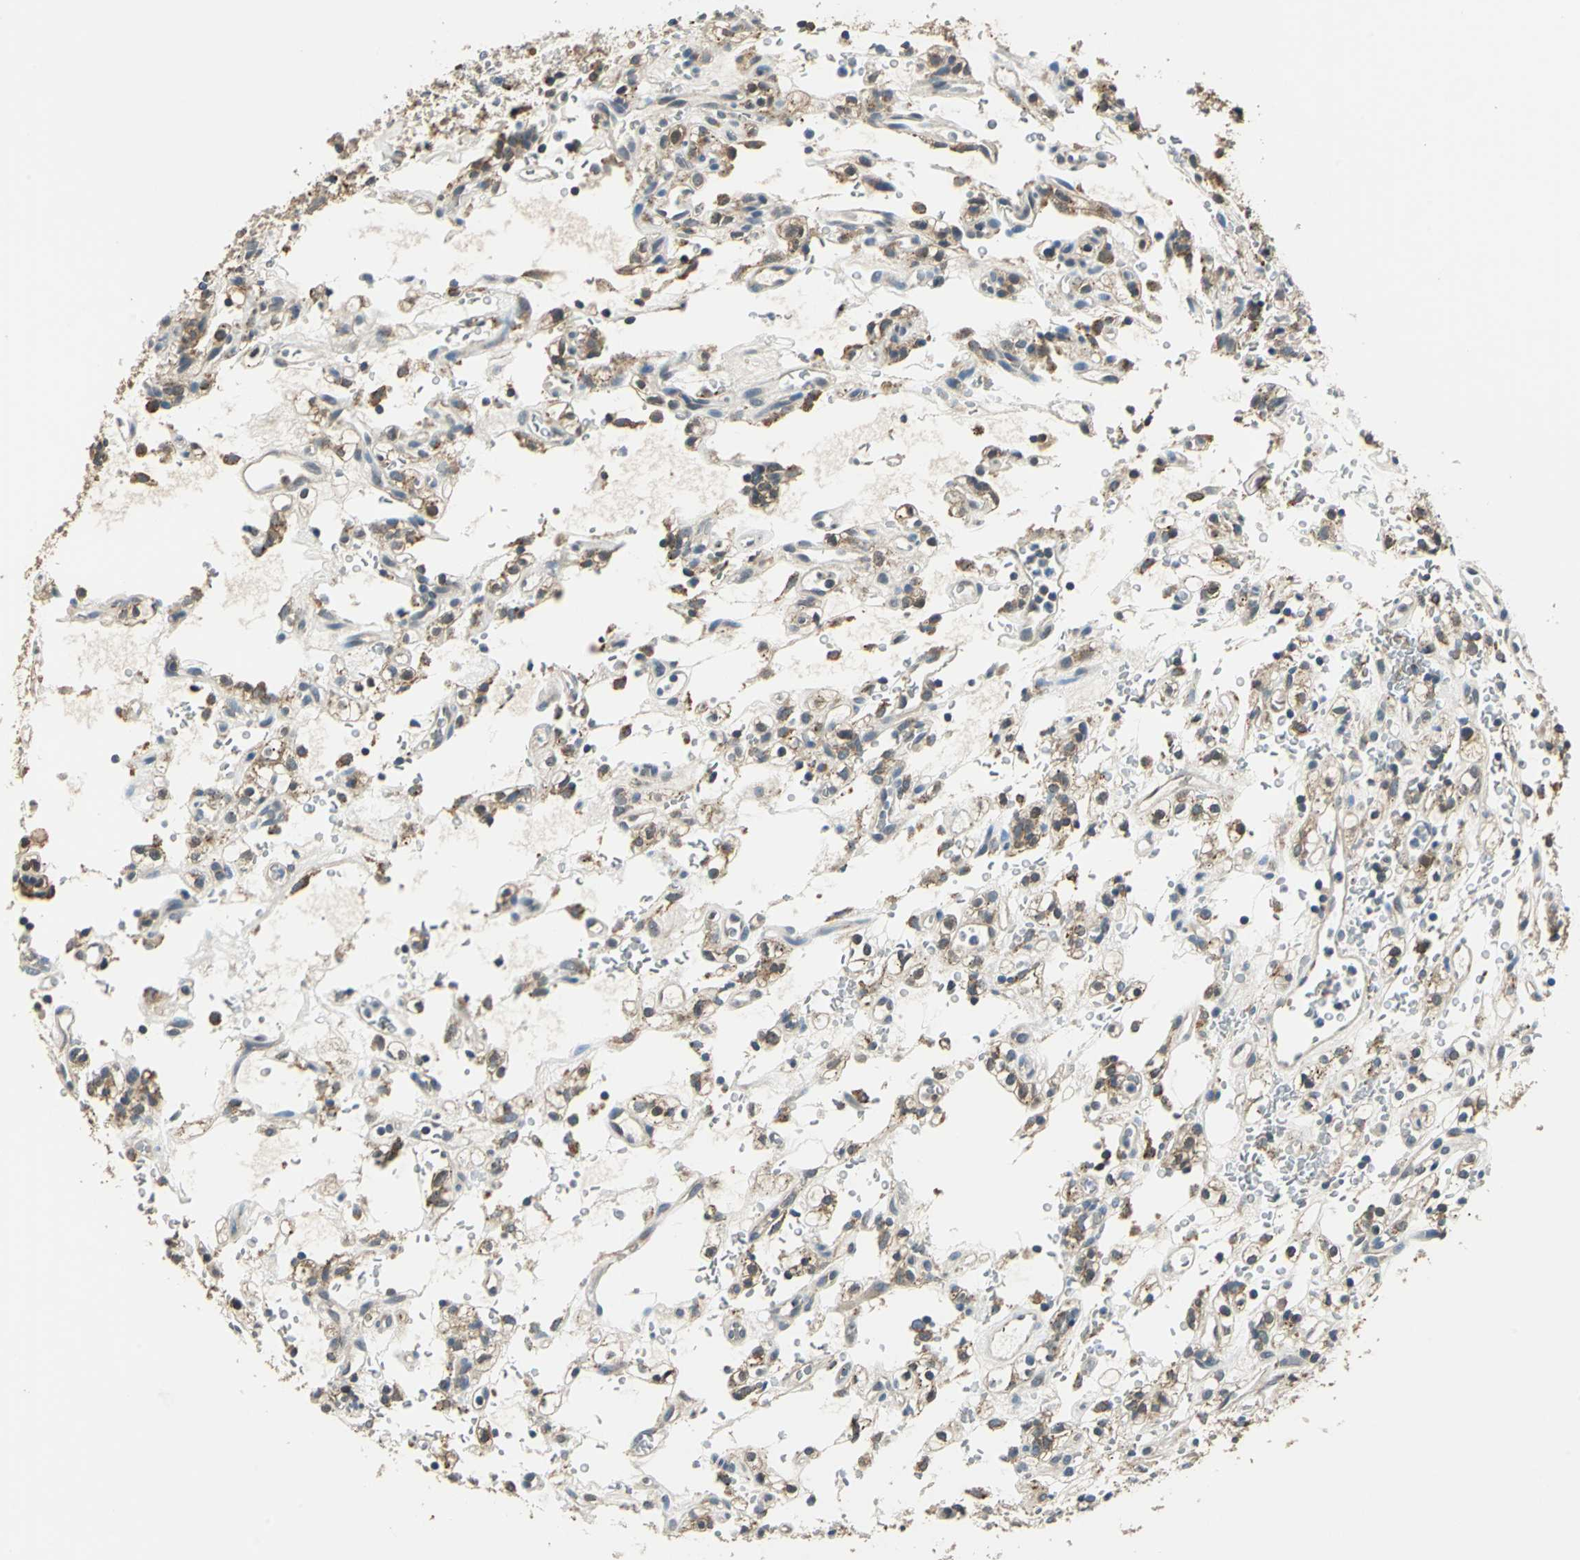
{"staining": {"intensity": "moderate", "quantity": "25%-75%", "location": "cytoplasmic/membranous"}, "tissue": "renal cancer", "cell_type": "Tumor cells", "image_type": "cancer", "snomed": [{"axis": "morphology", "description": "Normal tissue, NOS"}, {"axis": "morphology", "description": "Adenocarcinoma, NOS"}, {"axis": "topography", "description": "Kidney"}], "caption": "Renal adenocarcinoma stained for a protein (brown) shows moderate cytoplasmic/membranous positive staining in approximately 25%-75% of tumor cells.", "gene": "NIT1", "patient": {"sex": "female", "age": 72}}